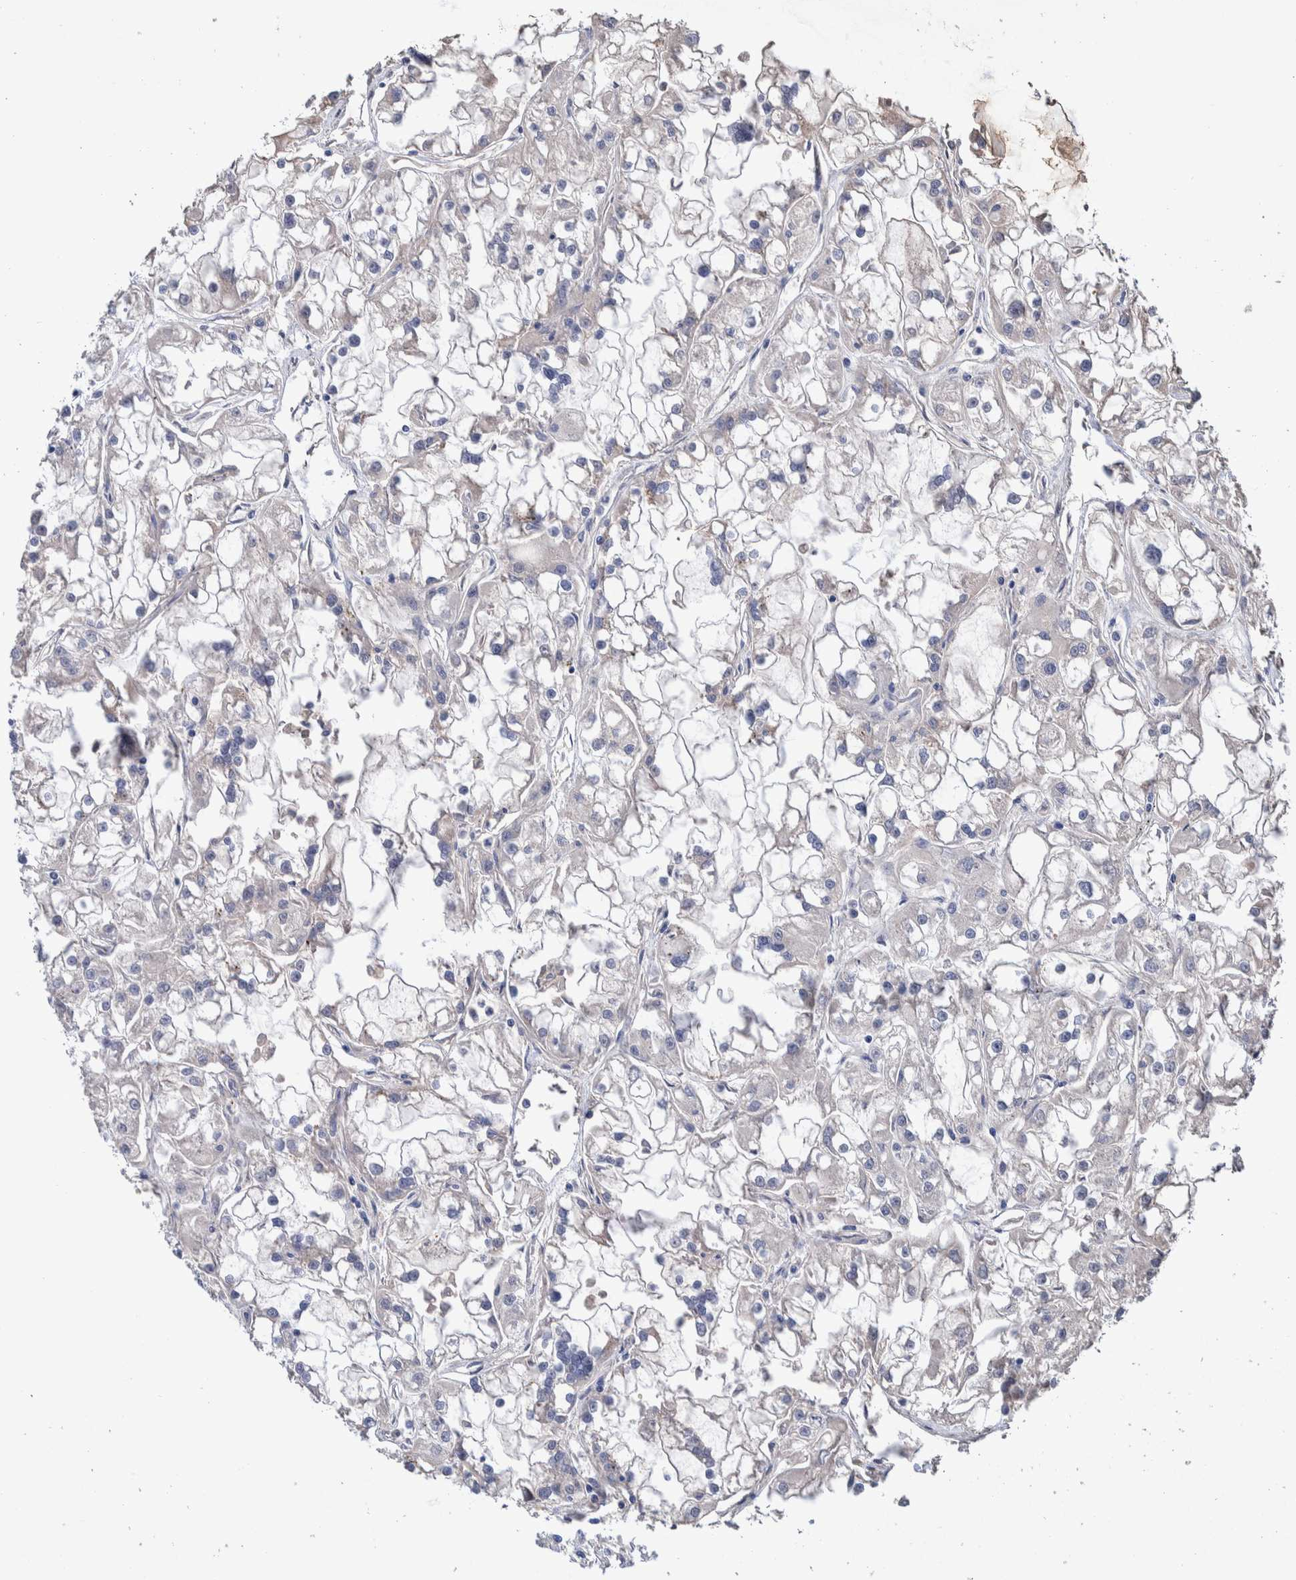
{"staining": {"intensity": "negative", "quantity": "none", "location": "none"}, "tissue": "renal cancer", "cell_type": "Tumor cells", "image_type": "cancer", "snomed": [{"axis": "morphology", "description": "Adenocarcinoma, NOS"}, {"axis": "topography", "description": "Kidney"}], "caption": "An IHC image of renal cancer (adenocarcinoma) is shown. There is no staining in tumor cells of renal cancer (adenocarcinoma). The staining was performed using DAB to visualize the protein expression in brown, while the nuclei were stained in blue with hematoxylin (Magnification: 20x).", "gene": "SLC45A4", "patient": {"sex": "female", "age": 52}}